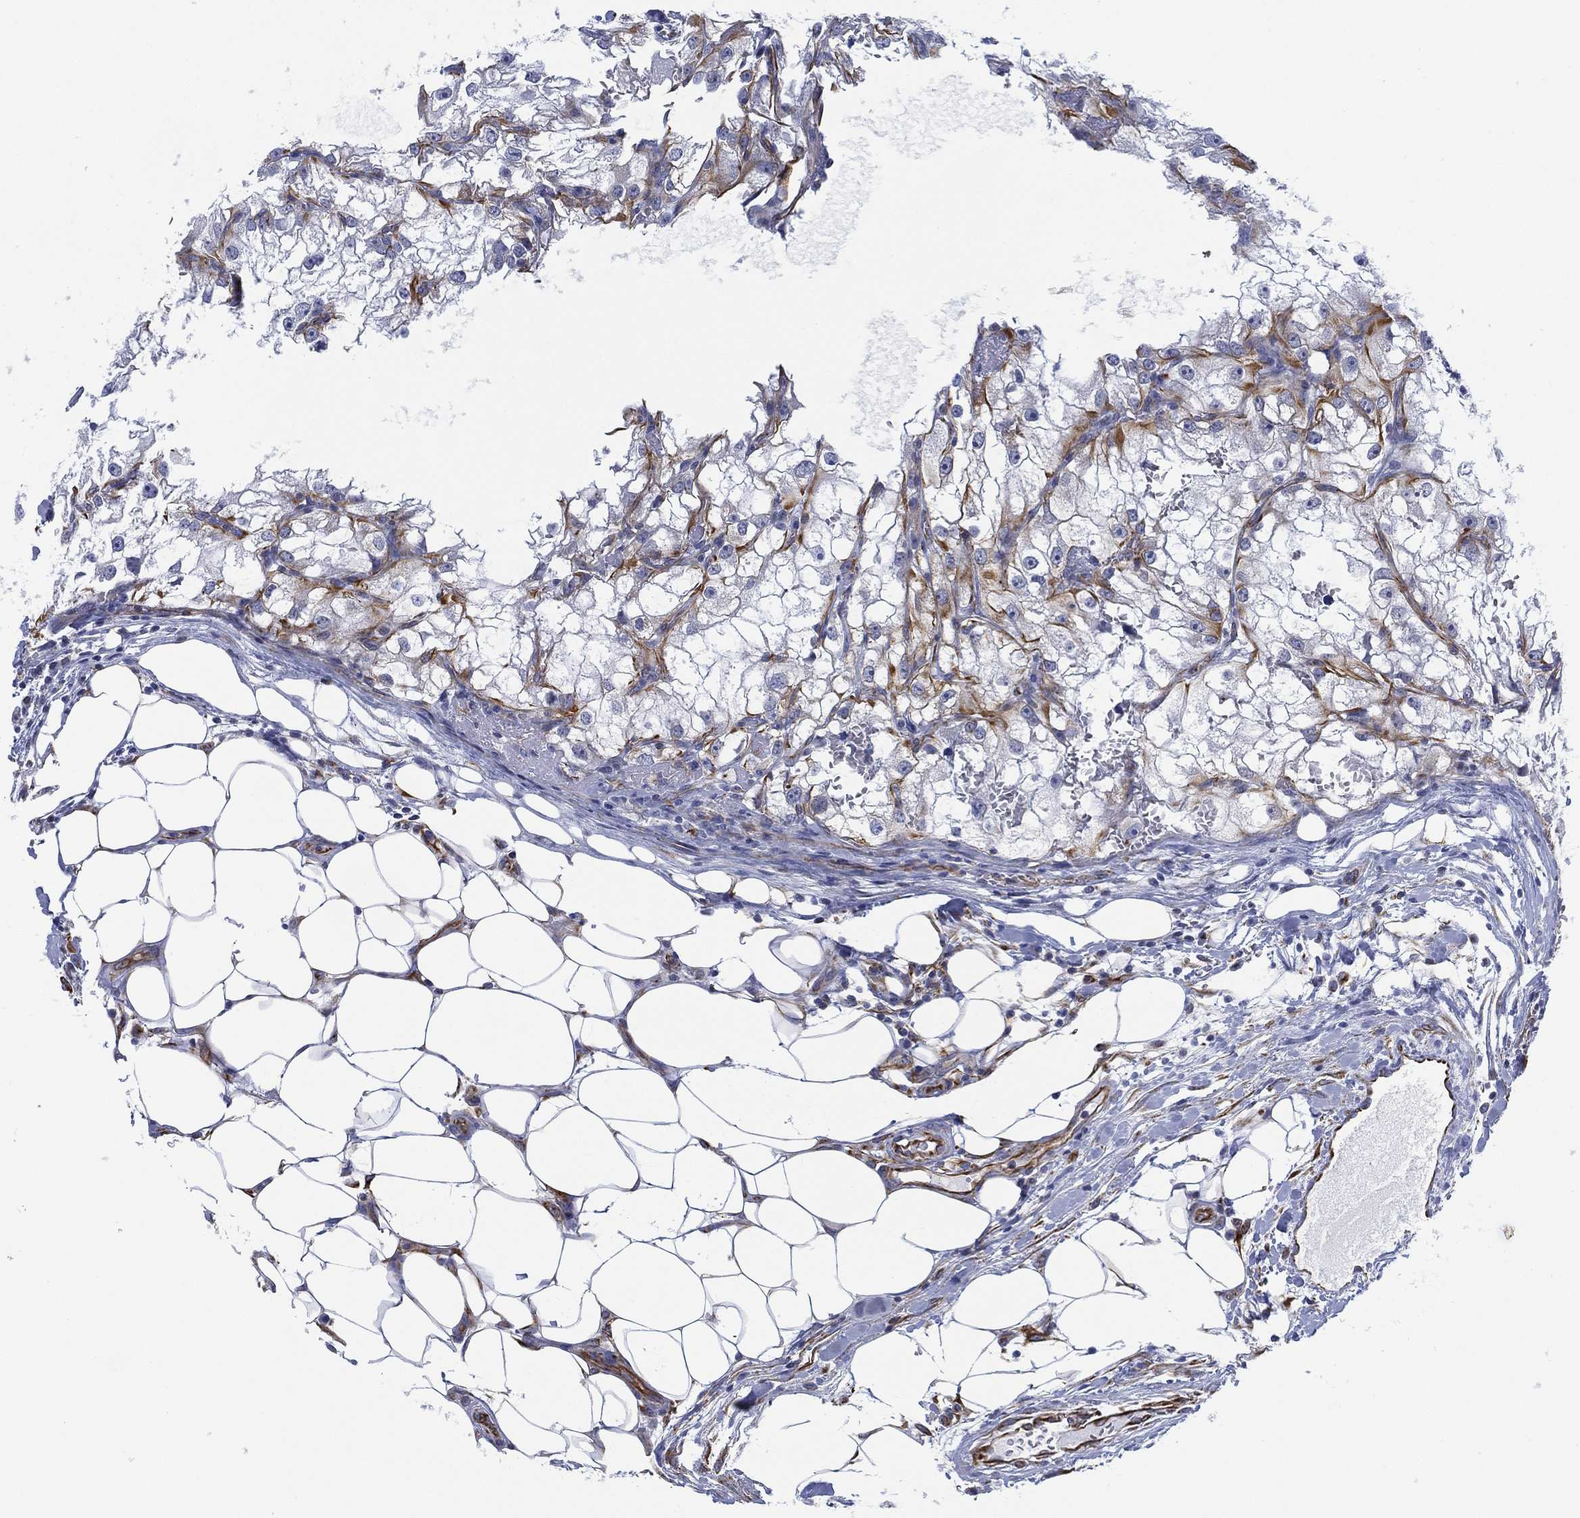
{"staining": {"intensity": "moderate", "quantity": "<25%", "location": "cytoplasmic/membranous"}, "tissue": "renal cancer", "cell_type": "Tumor cells", "image_type": "cancer", "snomed": [{"axis": "morphology", "description": "Adenocarcinoma, NOS"}, {"axis": "topography", "description": "Kidney"}], "caption": "Human adenocarcinoma (renal) stained with a protein marker reveals moderate staining in tumor cells.", "gene": "PSKH2", "patient": {"sex": "male", "age": 59}}